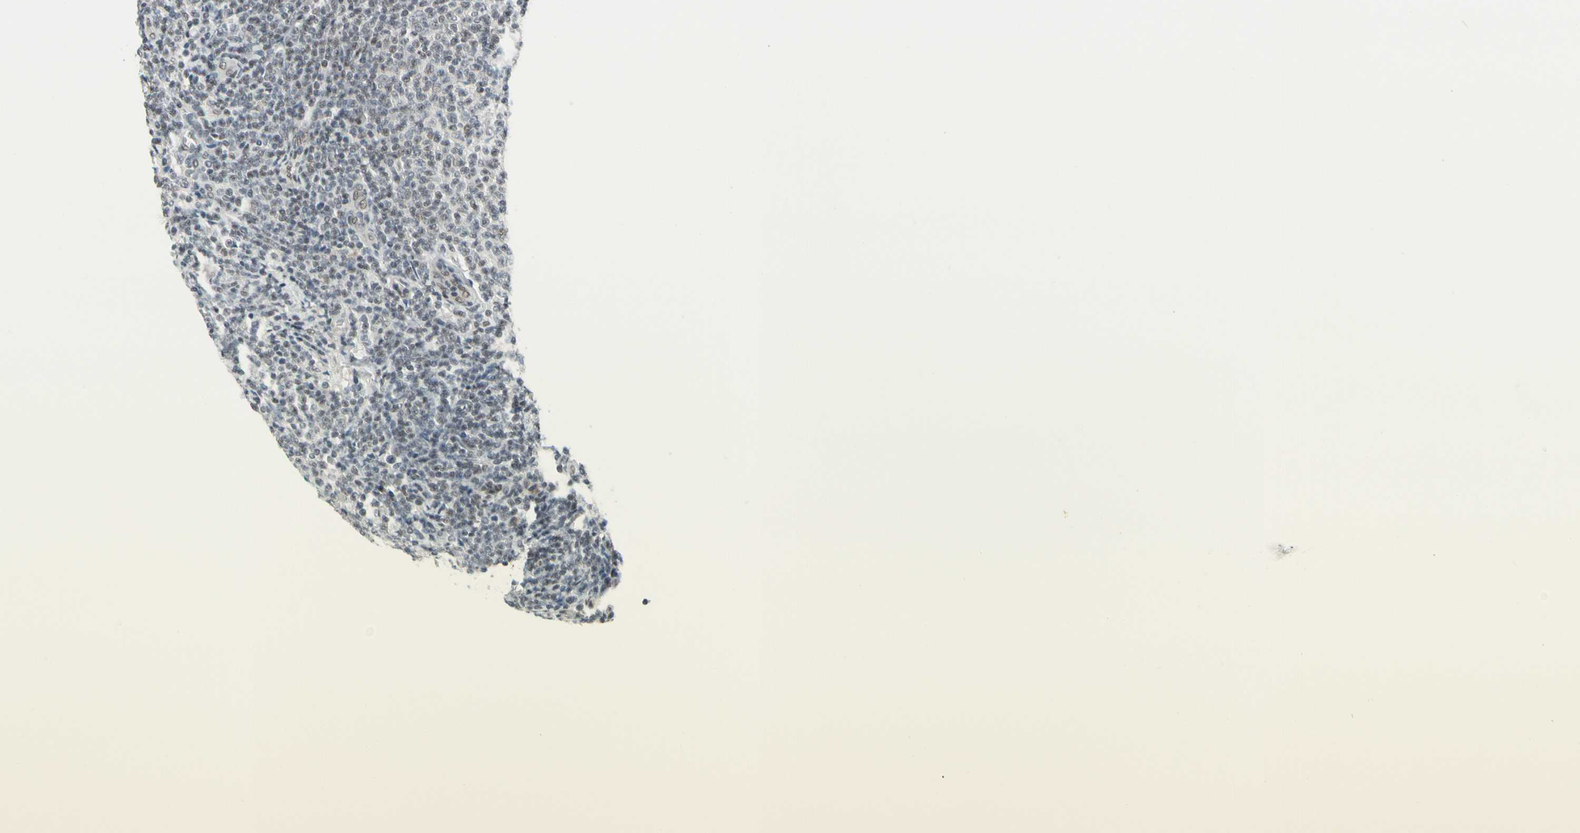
{"staining": {"intensity": "weak", "quantity": "<25%", "location": "nuclear"}, "tissue": "lymphoma", "cell_type": "Tumor cells", "image_type": "cancer", "snomed": [{"axis": "morphology", "description": "Malignant lymphoma, non-Hodgkin's type, Low grade"}, {"axis": "topography", "description": "Lymph node"}], "caption": "High power microscopy image of an immunohistochemistry micrograph of lymphoma, revealing no significant positivity in tumor cells. (Stains: DAB IHC with hematoxylin counter stain, Microscopy: brightfield microscopy at high magnification).", "gene": "TAF4", "patient": {"sex": "male", "age": 66}}